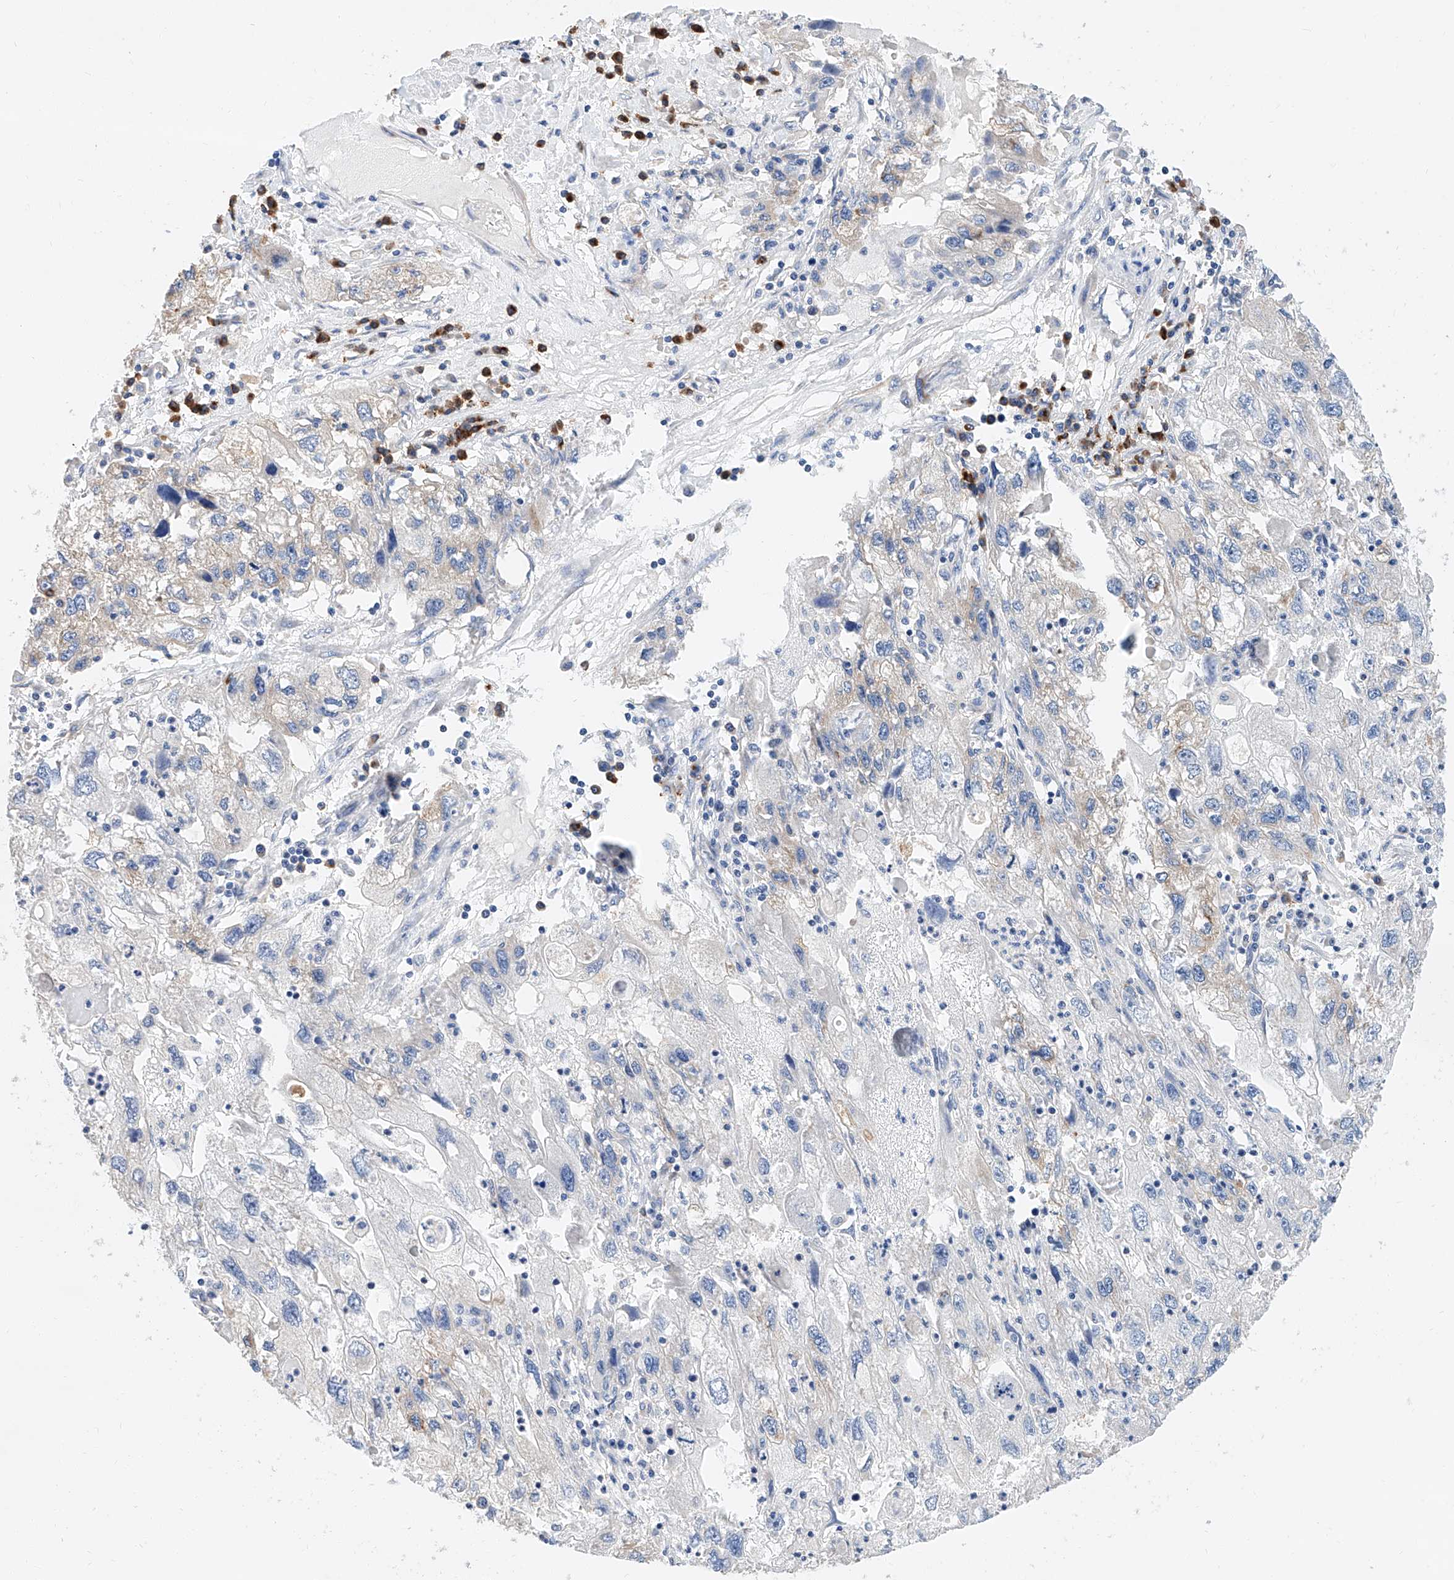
{"staining": {"intensity": "negative", "quantity": "none", "location": "none"}, "tissue": "endometrial cancer", "cell_type": "Tumor cells", "image_type": "cancer", "snomed": [{"axis": "morphology", "description": "Adenocarcinoma, NOS"}, {"axis": "topography", "description": "Endometrium"}], "caption": "Immunohistochemistry (IHC) micrograph of neoplastic tissue: endometrial adenocarcinoma stained with DAB (3,3'-diaminobenzidine) displays no significant protein positivity in tumor cells.", "gene": "GLMN", "patient": {"sex": "female", "age": 49}}